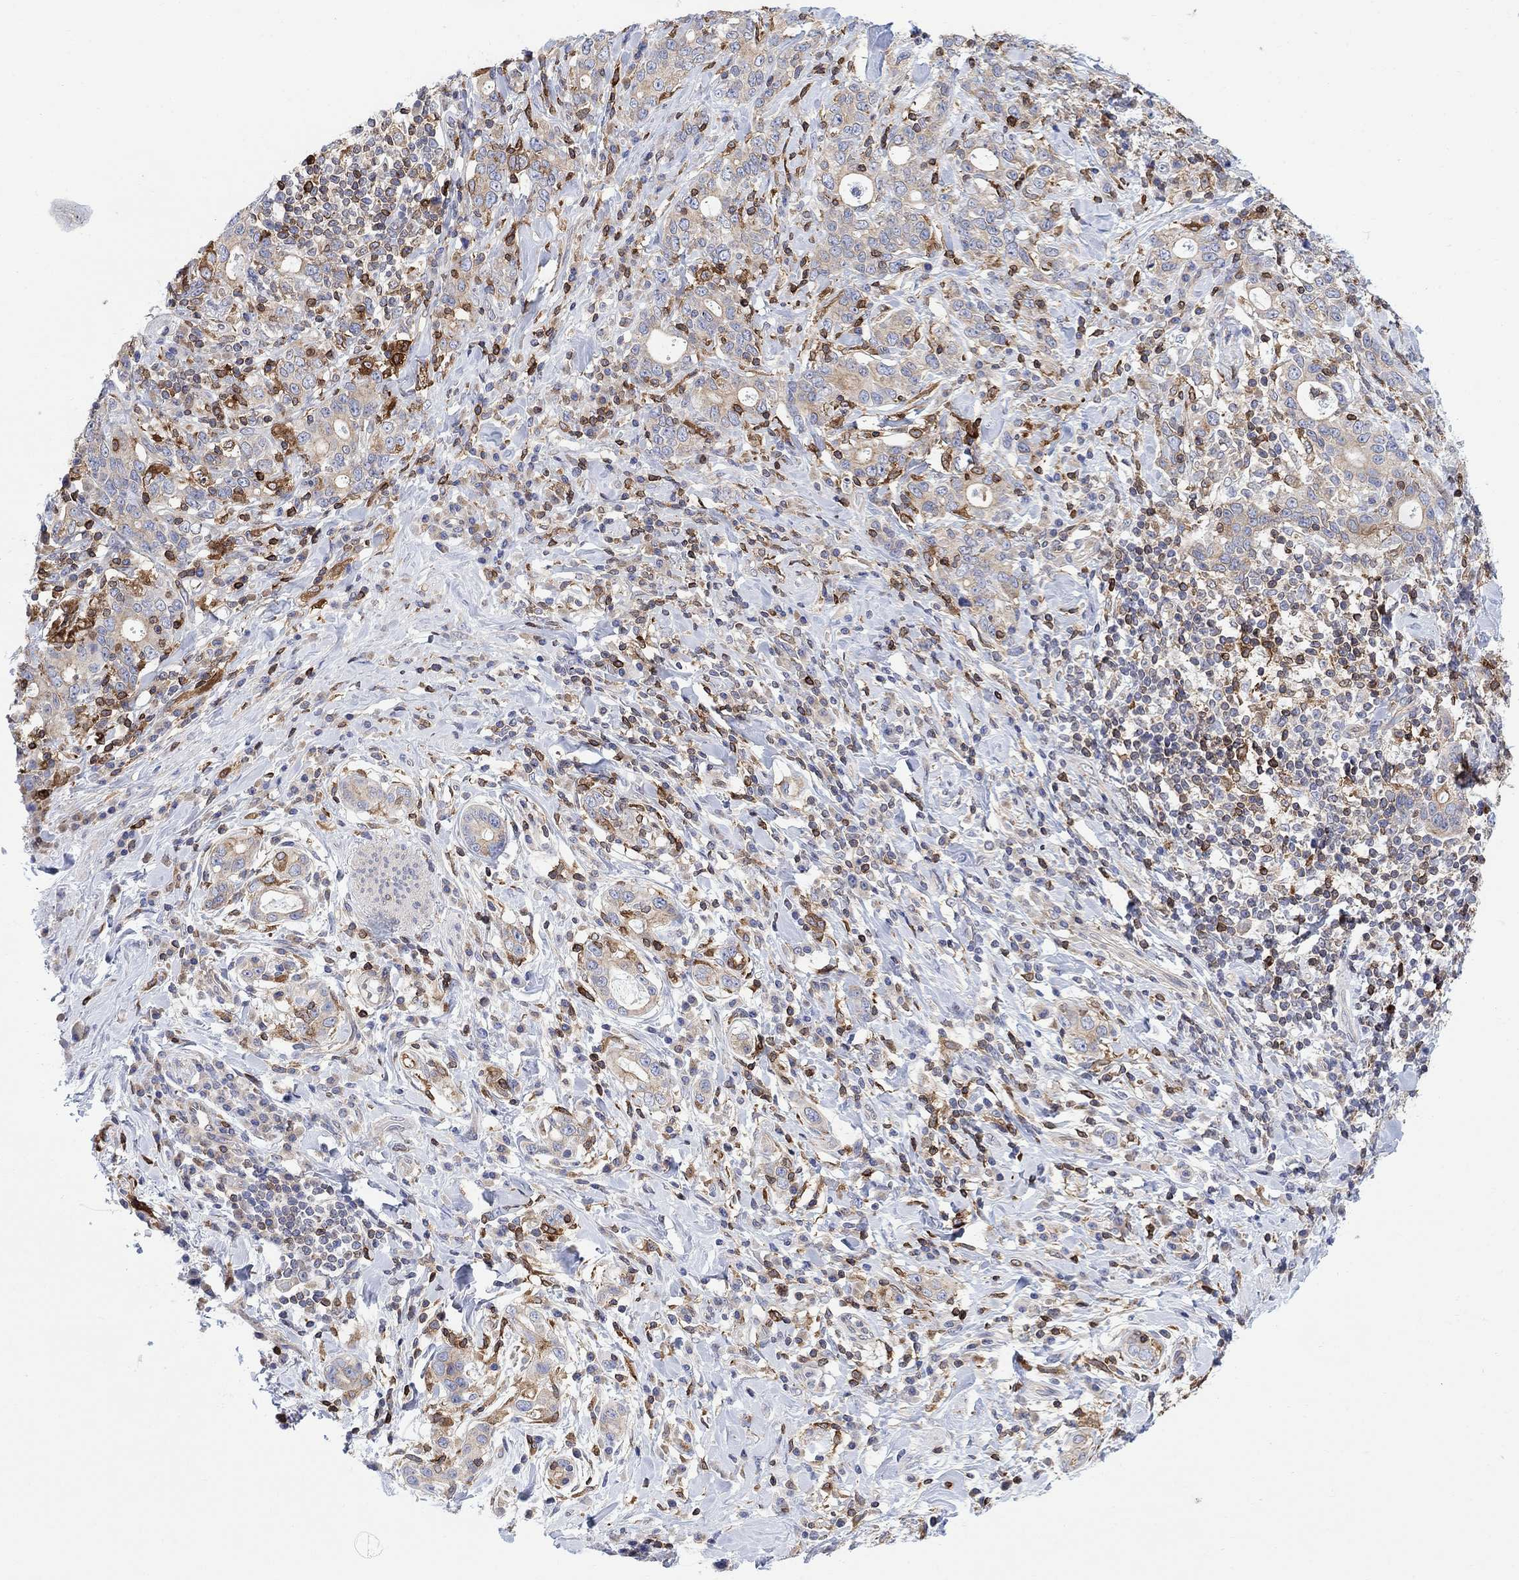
{"staining": {"intensity": "weak", "quantity": "25%-75%", "location": "cytoplasmic/membranous"}, "tissue": "stomach cancer", "cell_type": "Tumor cells", "image_type": "cancer", "snomed": [{"axis": "morphology", "description": "Adenocarcinoma, NOS"}, {"axis": "topography", "description": "Stomach"}], "caption": "Immunohistochemistry (IHC) (DAB) staining of stomach adenocarcinoma reveals weak cytoplasmic/membranous protein staining in about 25%-75% of tumor cells.", "gene": "GBP5", "patient": {"sex": "male", "age": 79}}